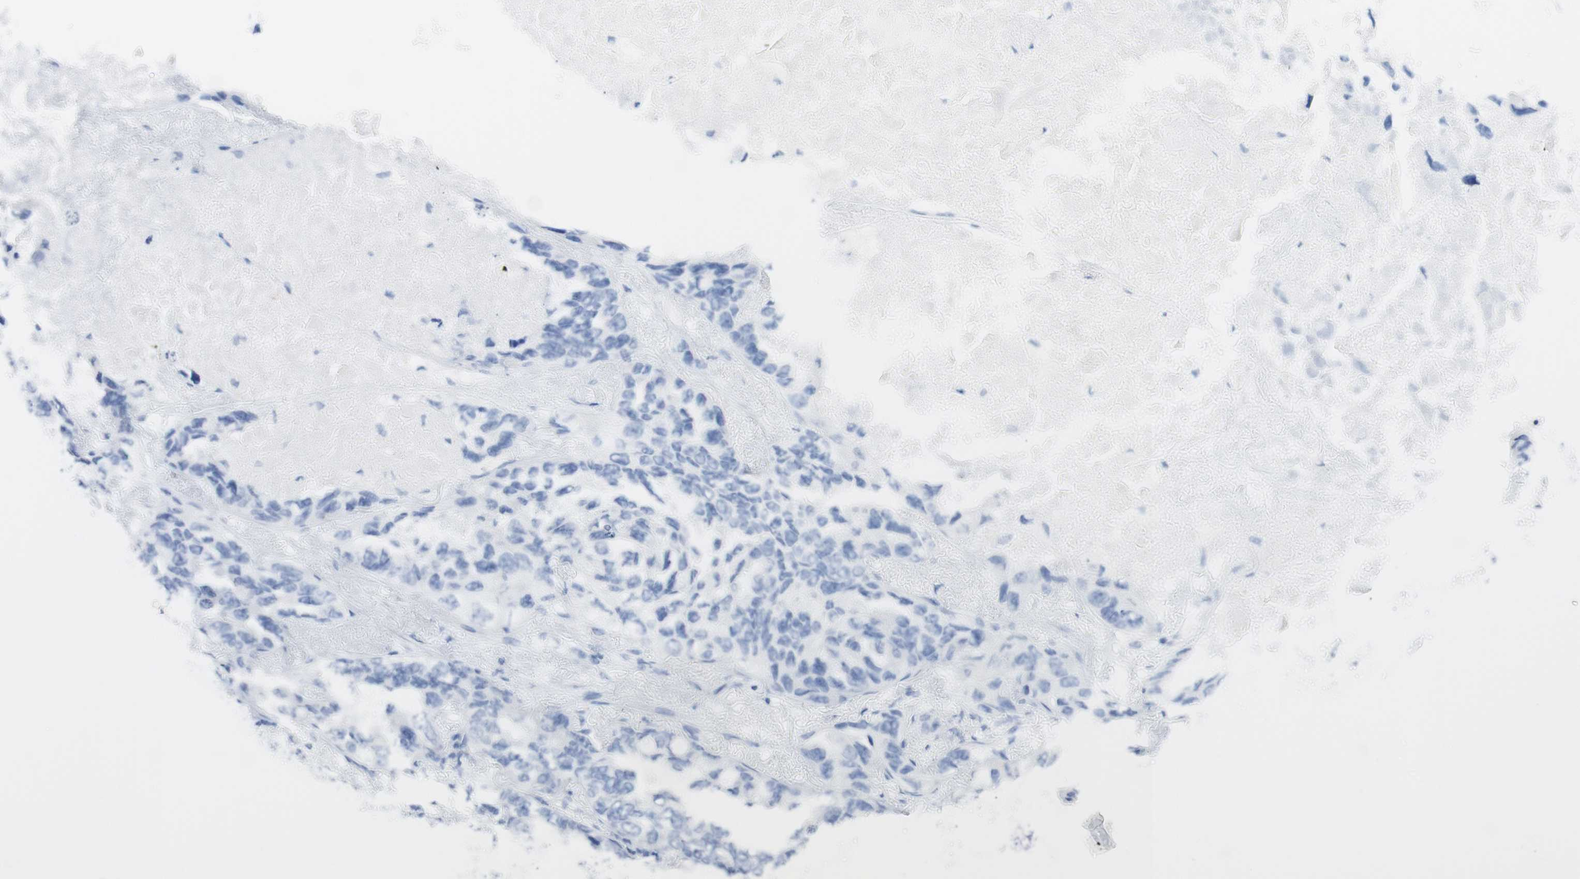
{"staining": {"intensity": "negative", "quantity": "none", "location": "none"}, "tissue": "lung cancer", "cell_type": "Tumor cells", "image_type": "cancer", "snomed": [{"axis": "morphology", "description": "Squamous cell carcinoma, NOS"}, {"axis": "topography", "description": "Lung"}], "caption": "Tumor cells show no significant expression in lung cancer.", "gene": "TPO", "patient": {"sex": "female", "age": 73}}